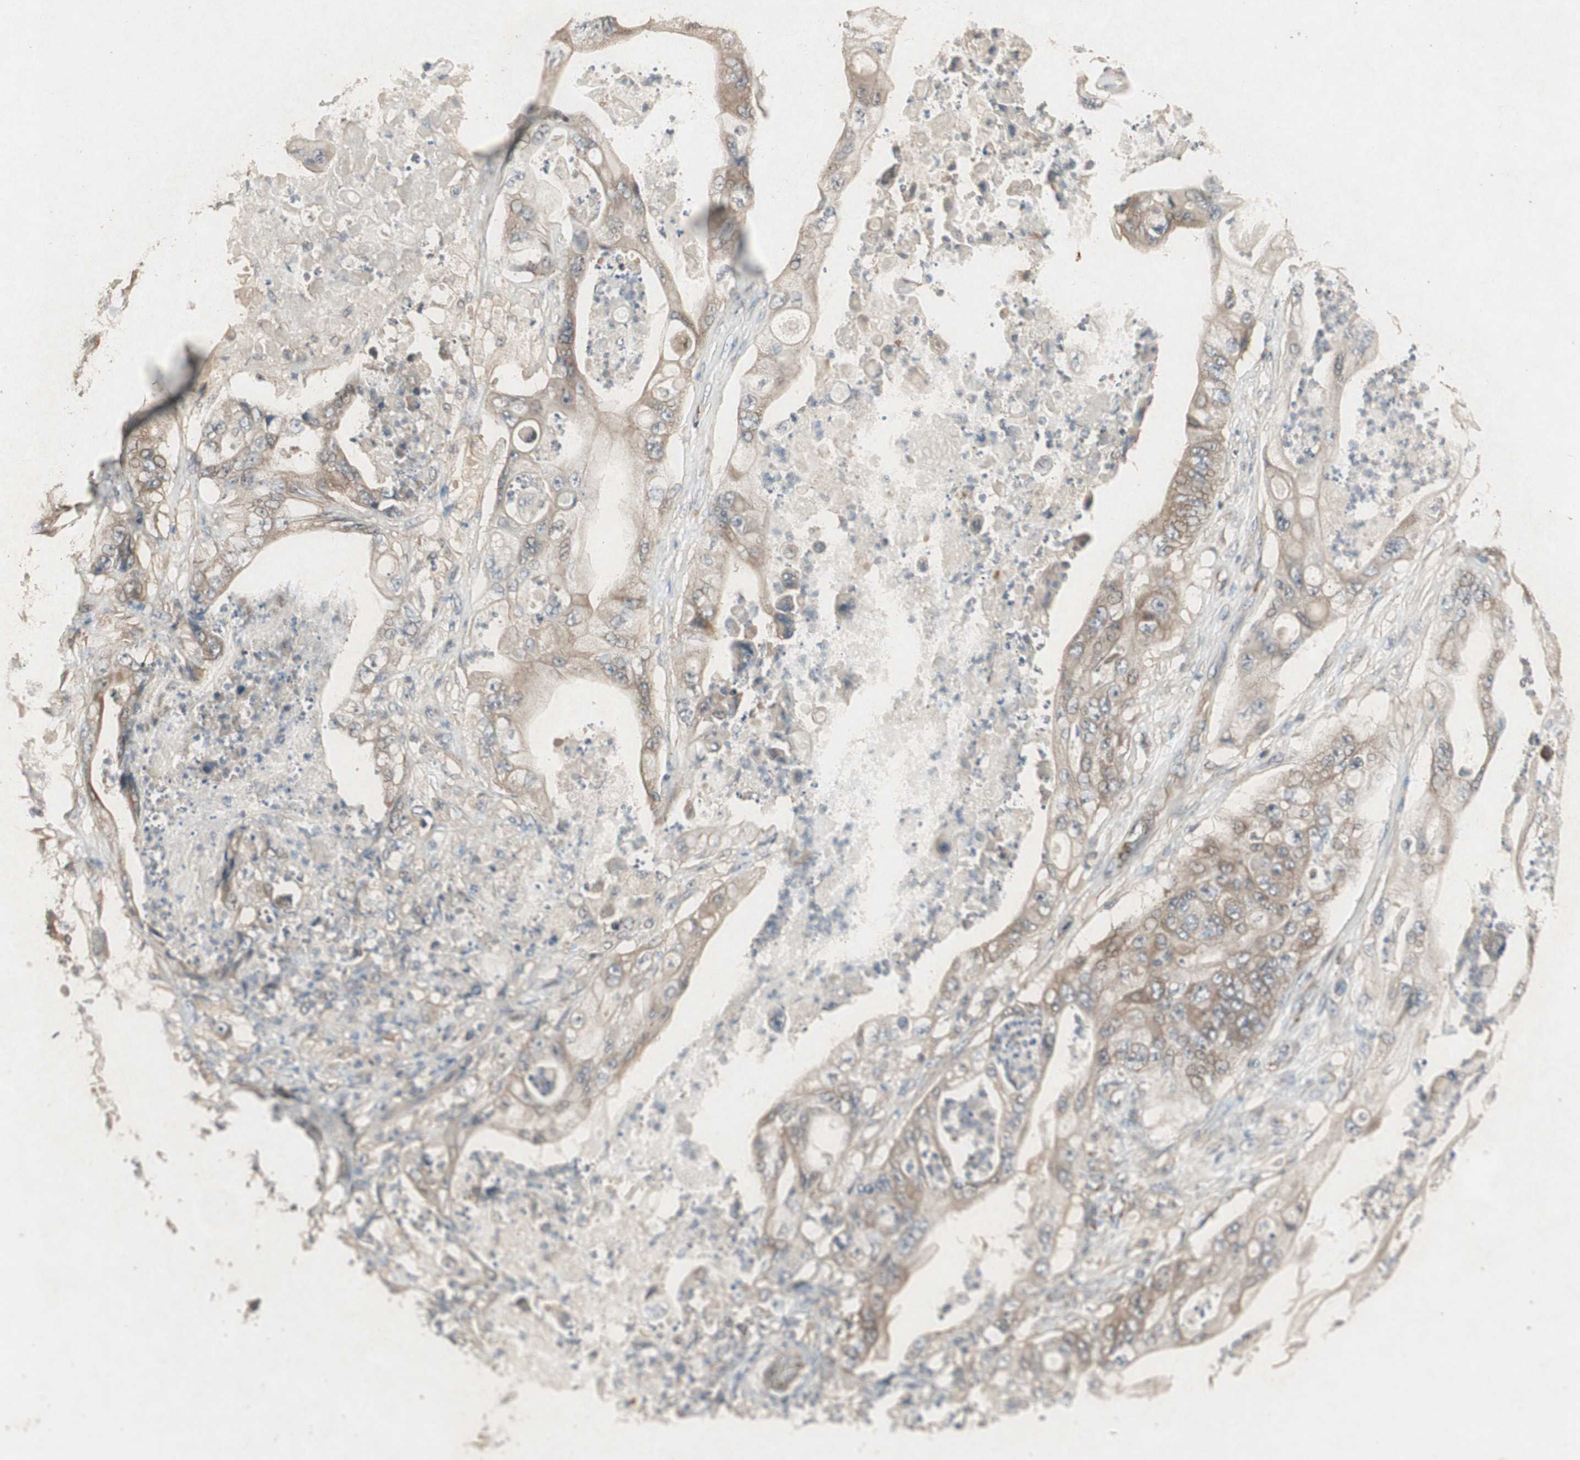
{"staining": {"intensity": "moderate", "quantity": ">75%", "location": "cytoplasmic/membranous"}, "tissue": "stomach cancer", "cell_type": "Tumor cells", "image_type": "cancer", "snomed": [{"axis": "morphology", "description": "Adenocarcinoma, NOS"}, {"axis": "topography", "description": "Stomach"}], "caption": "Human stomach cancer (adenocarcinoma) stained for a protein (brown) demonstrates moderate cytoplasmic/membranous positive expression in about >75% of tumor cells.", "gene": "UBAC1", "patient": {"sex": "female", "age": 73}}